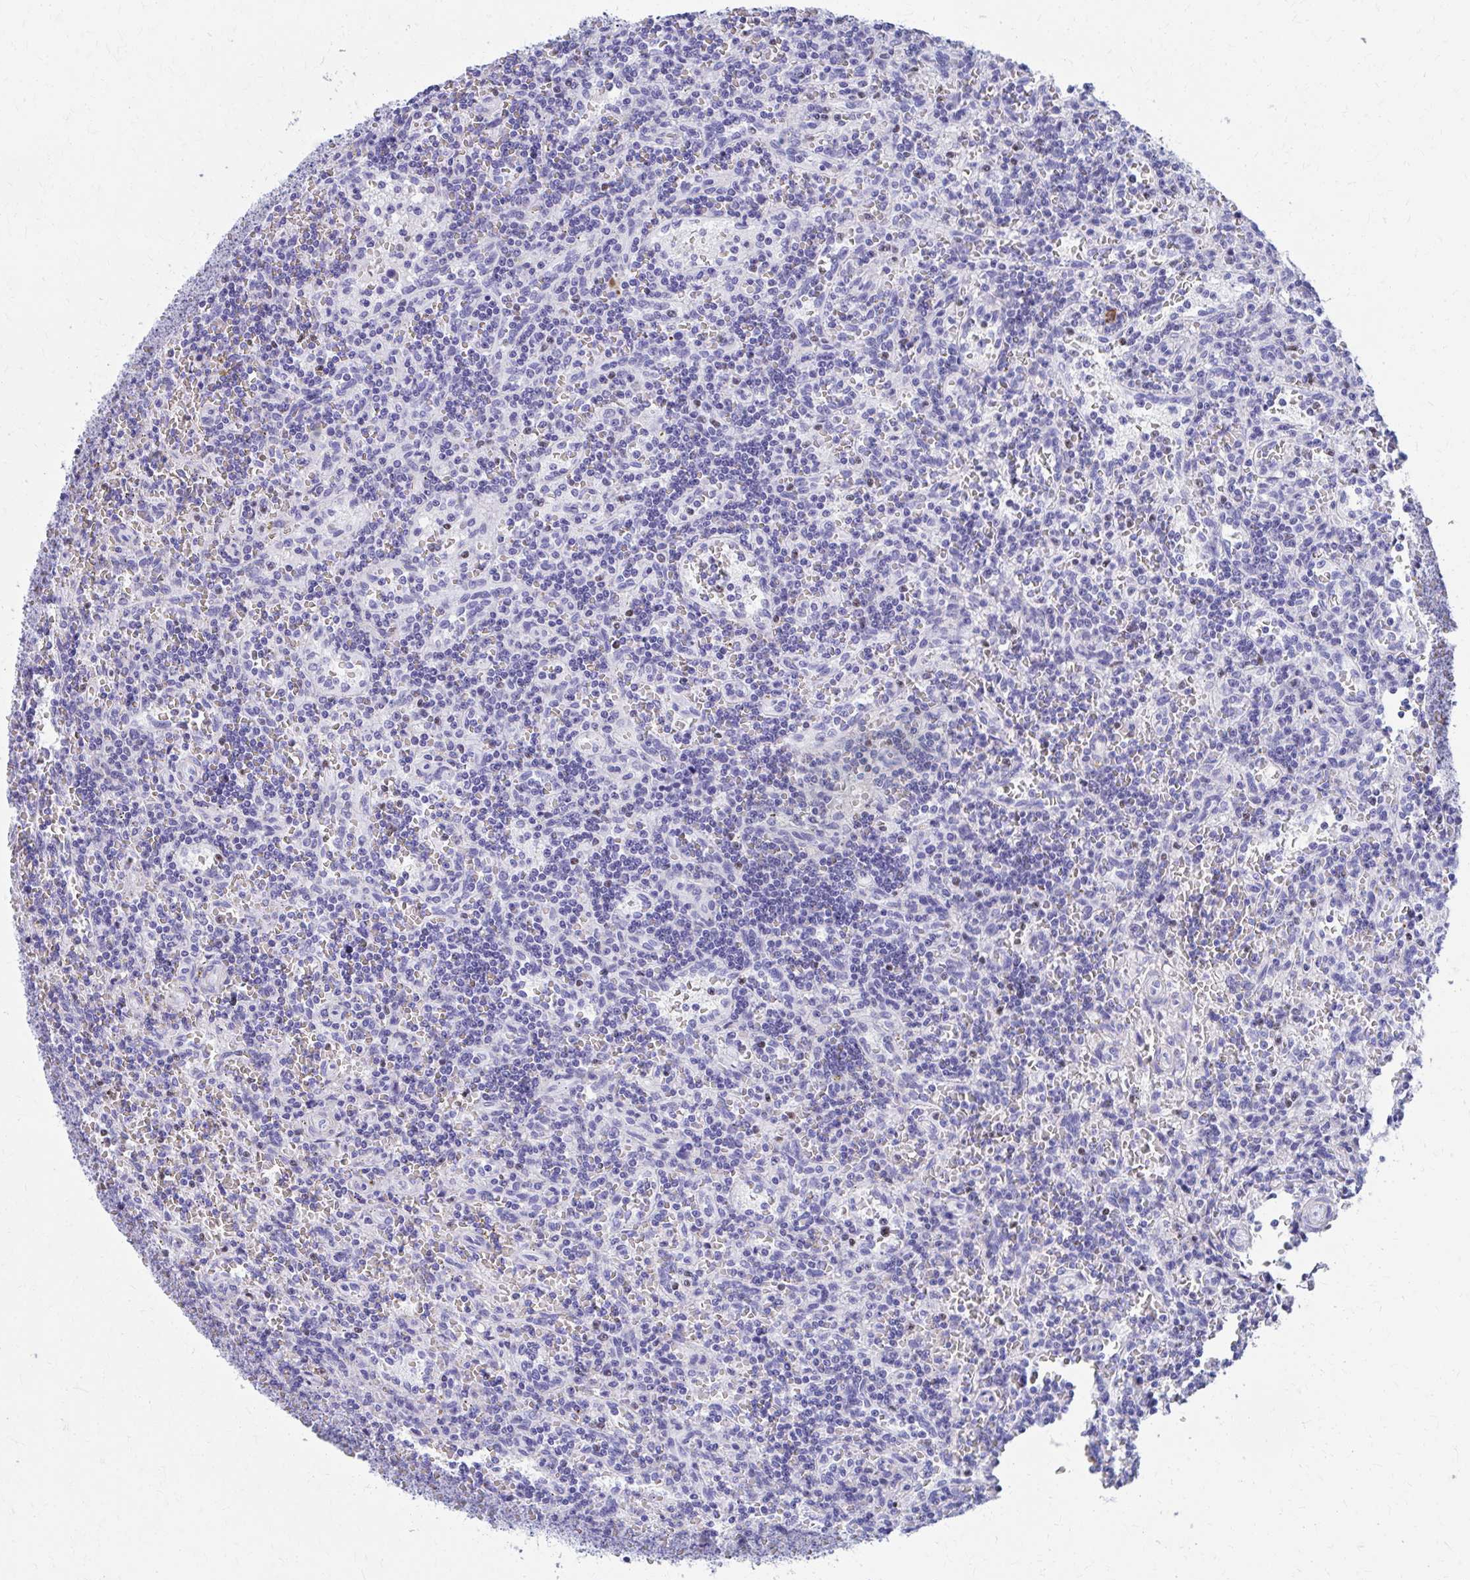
{"staining": {"intensity": "negative", "quantity": "none", "location": "none"}, "tissue": "lymphoma", "cell_type": "Tumor cells", "image_type": "cancer", "snomed": [{"axis": "morphology", "description": "Malignant lymphoma, non-Hodgkin's type, Low grade"}, {"axis": "topography", "description": "Spleen"}], "caption": "This is an IHC image of human lymphoma. There is no positivity in tumor cells.", "gene": "RUNX3", "patient": {"sex": "male", "age": 73}}